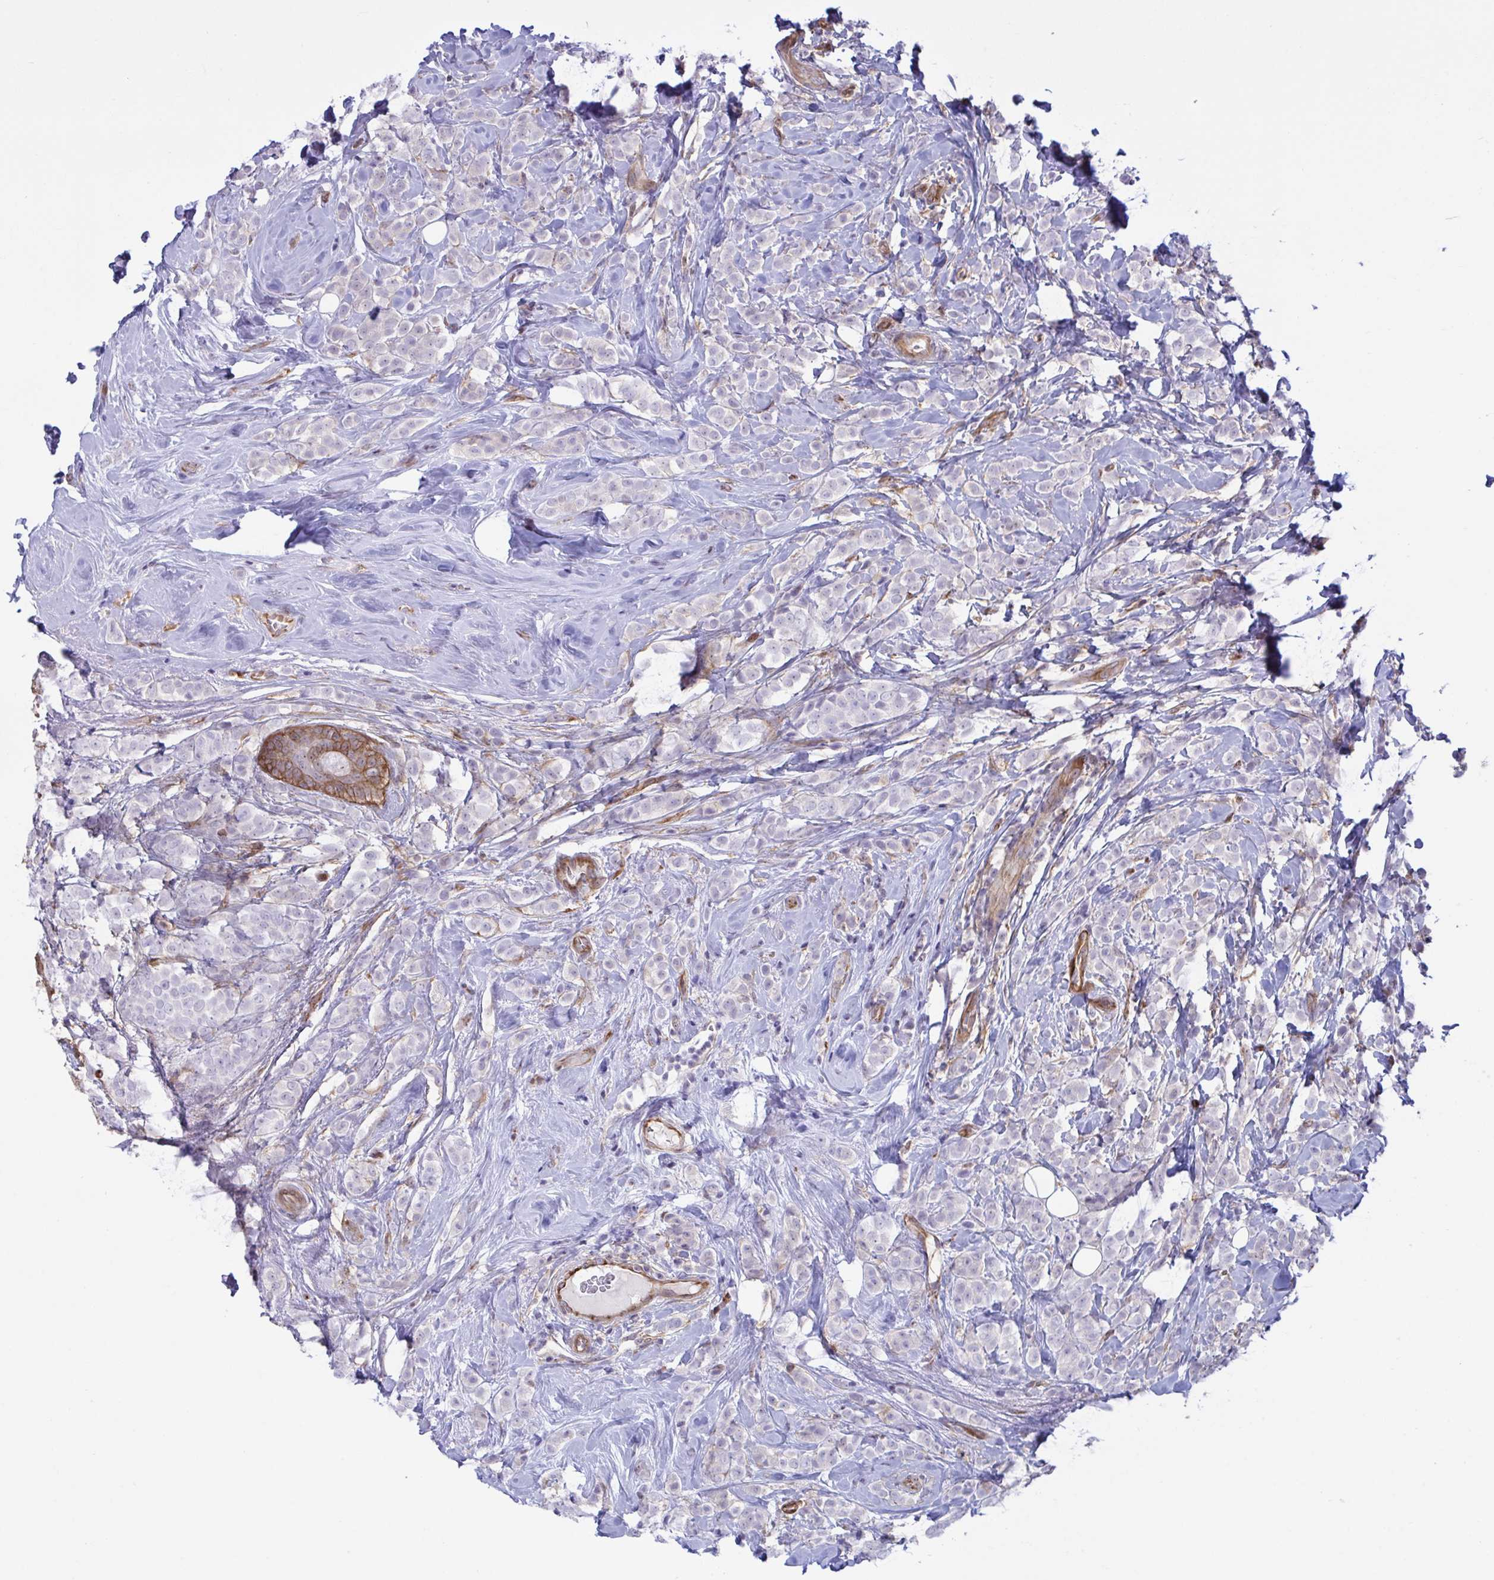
{"staining": {"intensity": "negative", "quantity": "none", "location": "none"}, "tissue": "breast cancer", "cell_type": "Tumor cells", "image_type": "cancer", "snomed": [{"axis": "morphology", "description": "Lobular carcinoma"}, {"axis": "topography", "description": "Breast"}], "caption": "An immunohistochemistry histopathology image of breast lobular carcinoma is shown. There is no staining in tumor cells of breast lobular carcinoma.", "gene": "PRRT4", "patient": {"sex": "female", "age": 49}}